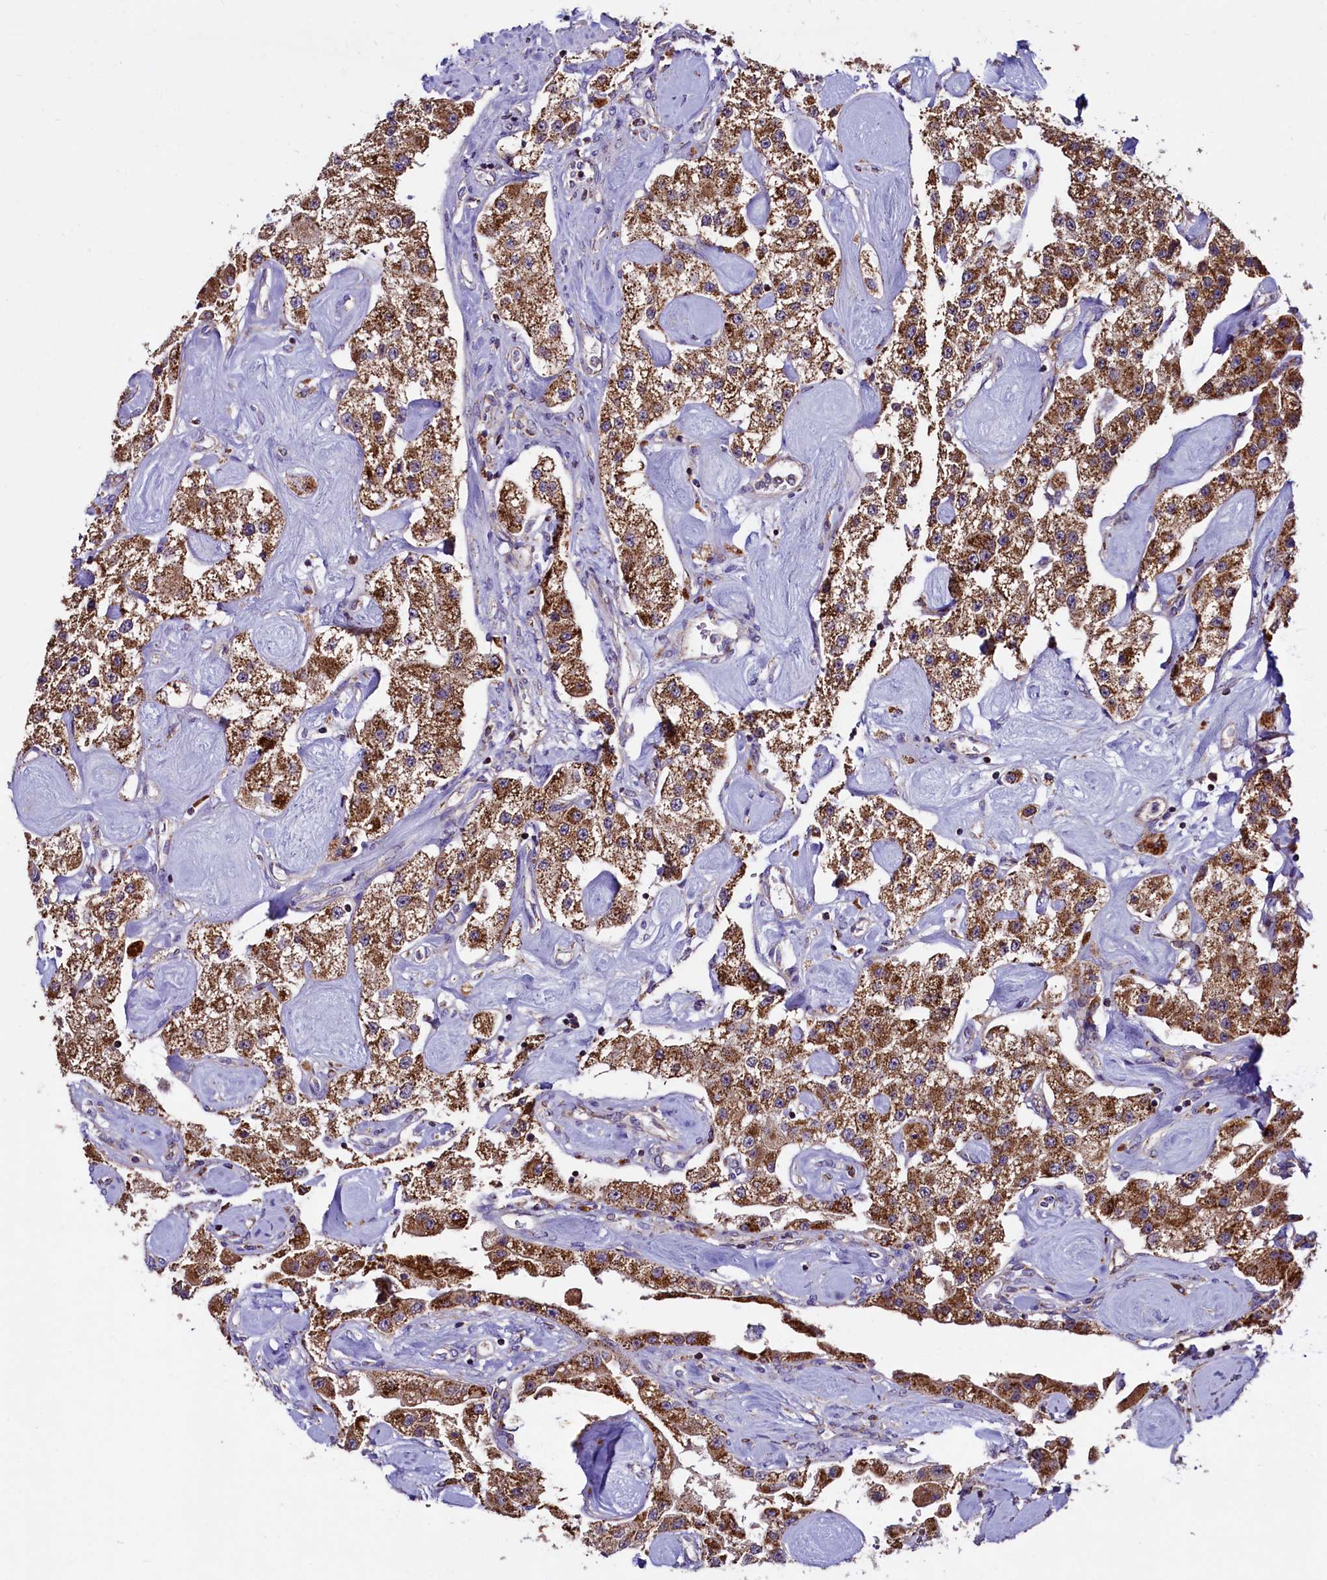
{"staining": {"intensity": "strong", "quantity": ">75%", "location": "cytoplasmic/membranous"}, "tissue": "carcinoid", "cell_type": "Tumor cells", "image_type": "cancer", "snomed": [{"axis": "morphology", "description": "Carcinoid, malignant, NOS"}, {"axis": "topography", "description": "Pancreas"}], "caption": "Malignant carcinoid stained with immunohistochemistry (IHC) displays strong cytoplasmic/membranous positivity in approximately >75% of tumor cells.", "gene": "STARD5", "patient": {"sex": "male", "age": 41}}